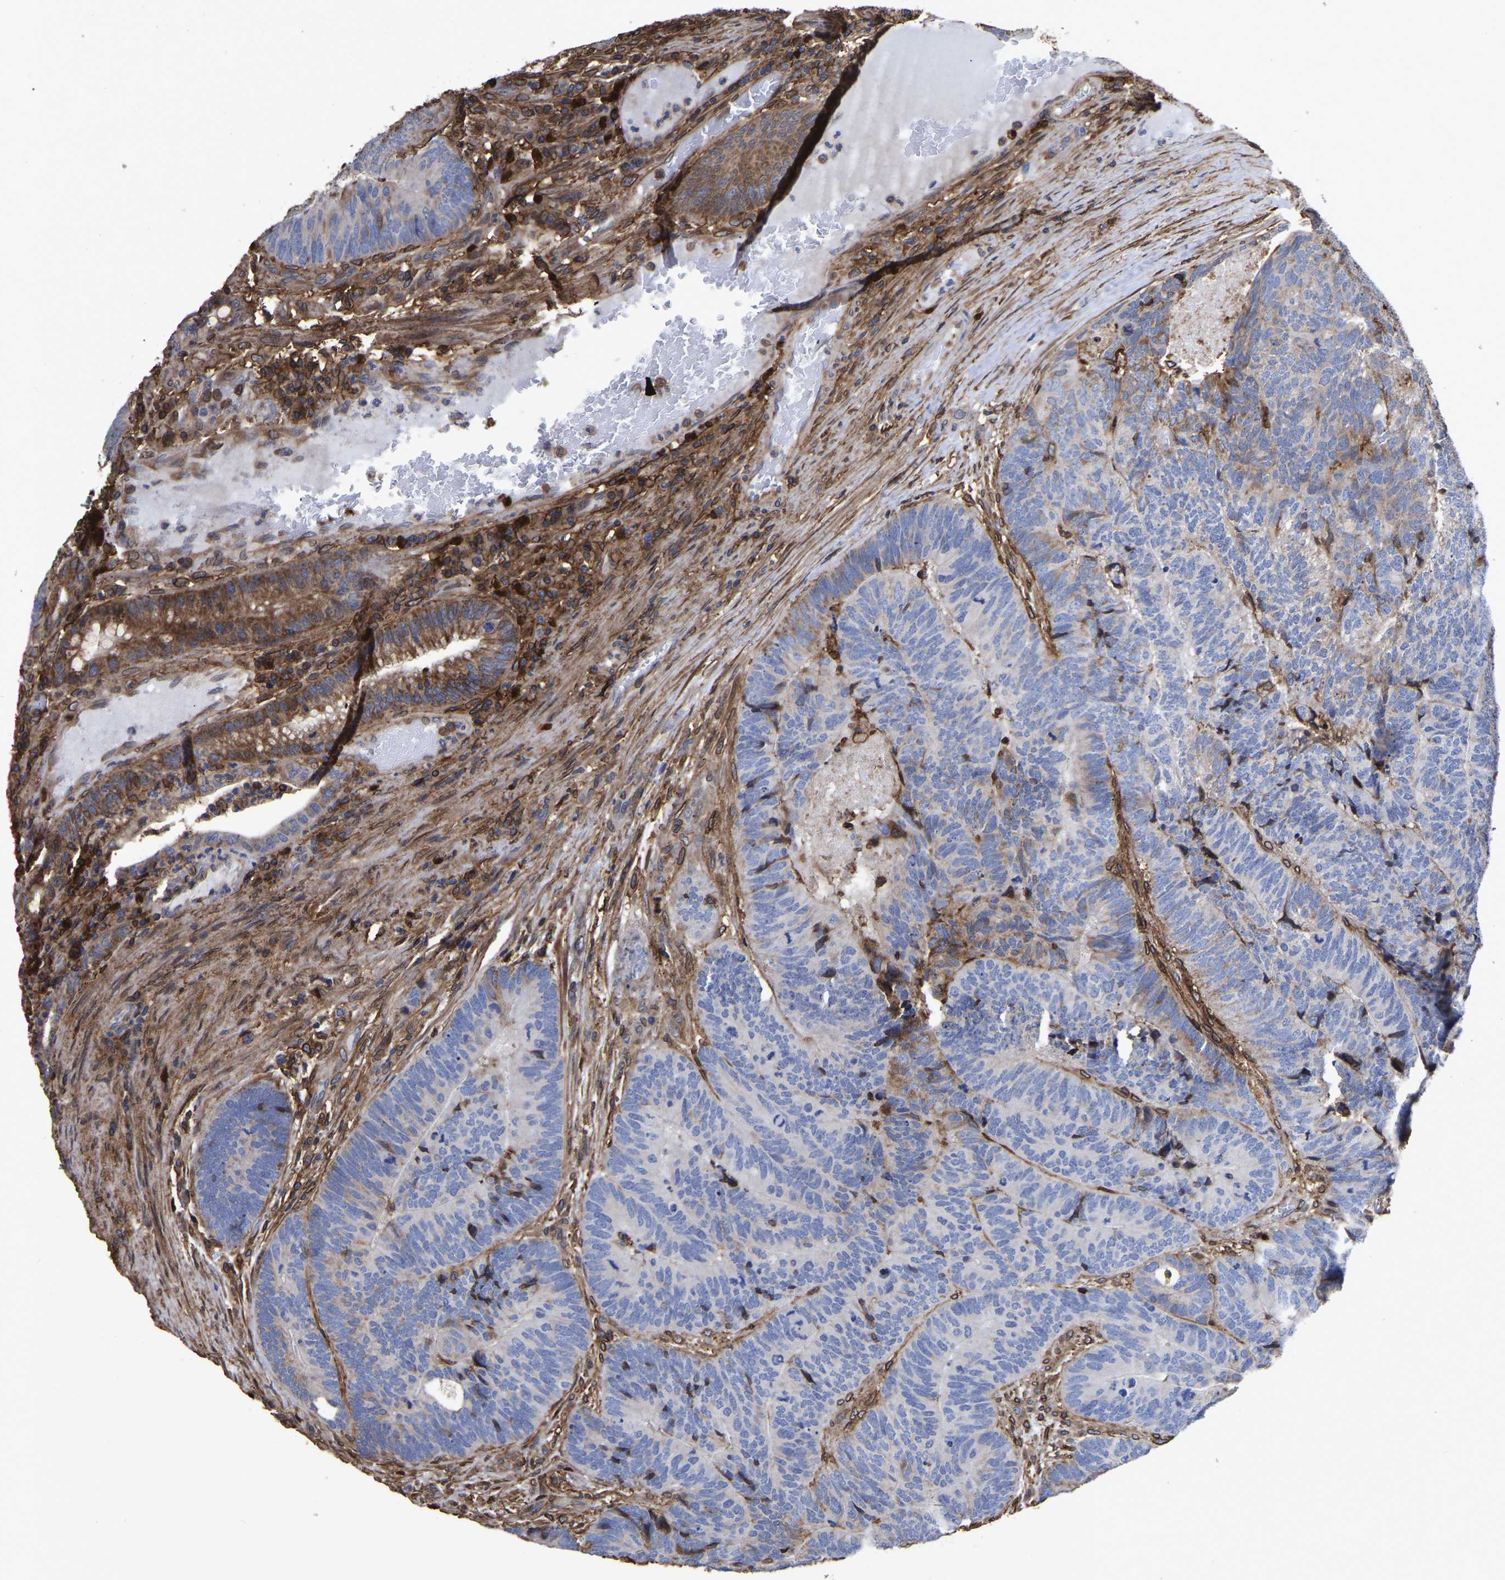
{"staining": {"intensity": "negative", "quantity": "none", "location": "none"}, "tissue": "colorectal cancer", "cell_type": "Tumor cells", "image_type": "cancer", "snomed": [{"axis": "morphology", "description": "Adenocarcinoma, NOS"}, {"axis": "topography", "description": "Colon"}], "caption": "Immunohistochemistry (IHC) image of colorectal adenocarcinoma stained for a protein (brown), which exhibits no positivity in tumor cells. (Immunohistochemistry, brightfield microscopy, high magnification).", "gene": "LIF", "patient": {"sex": "female", "age": 67}}